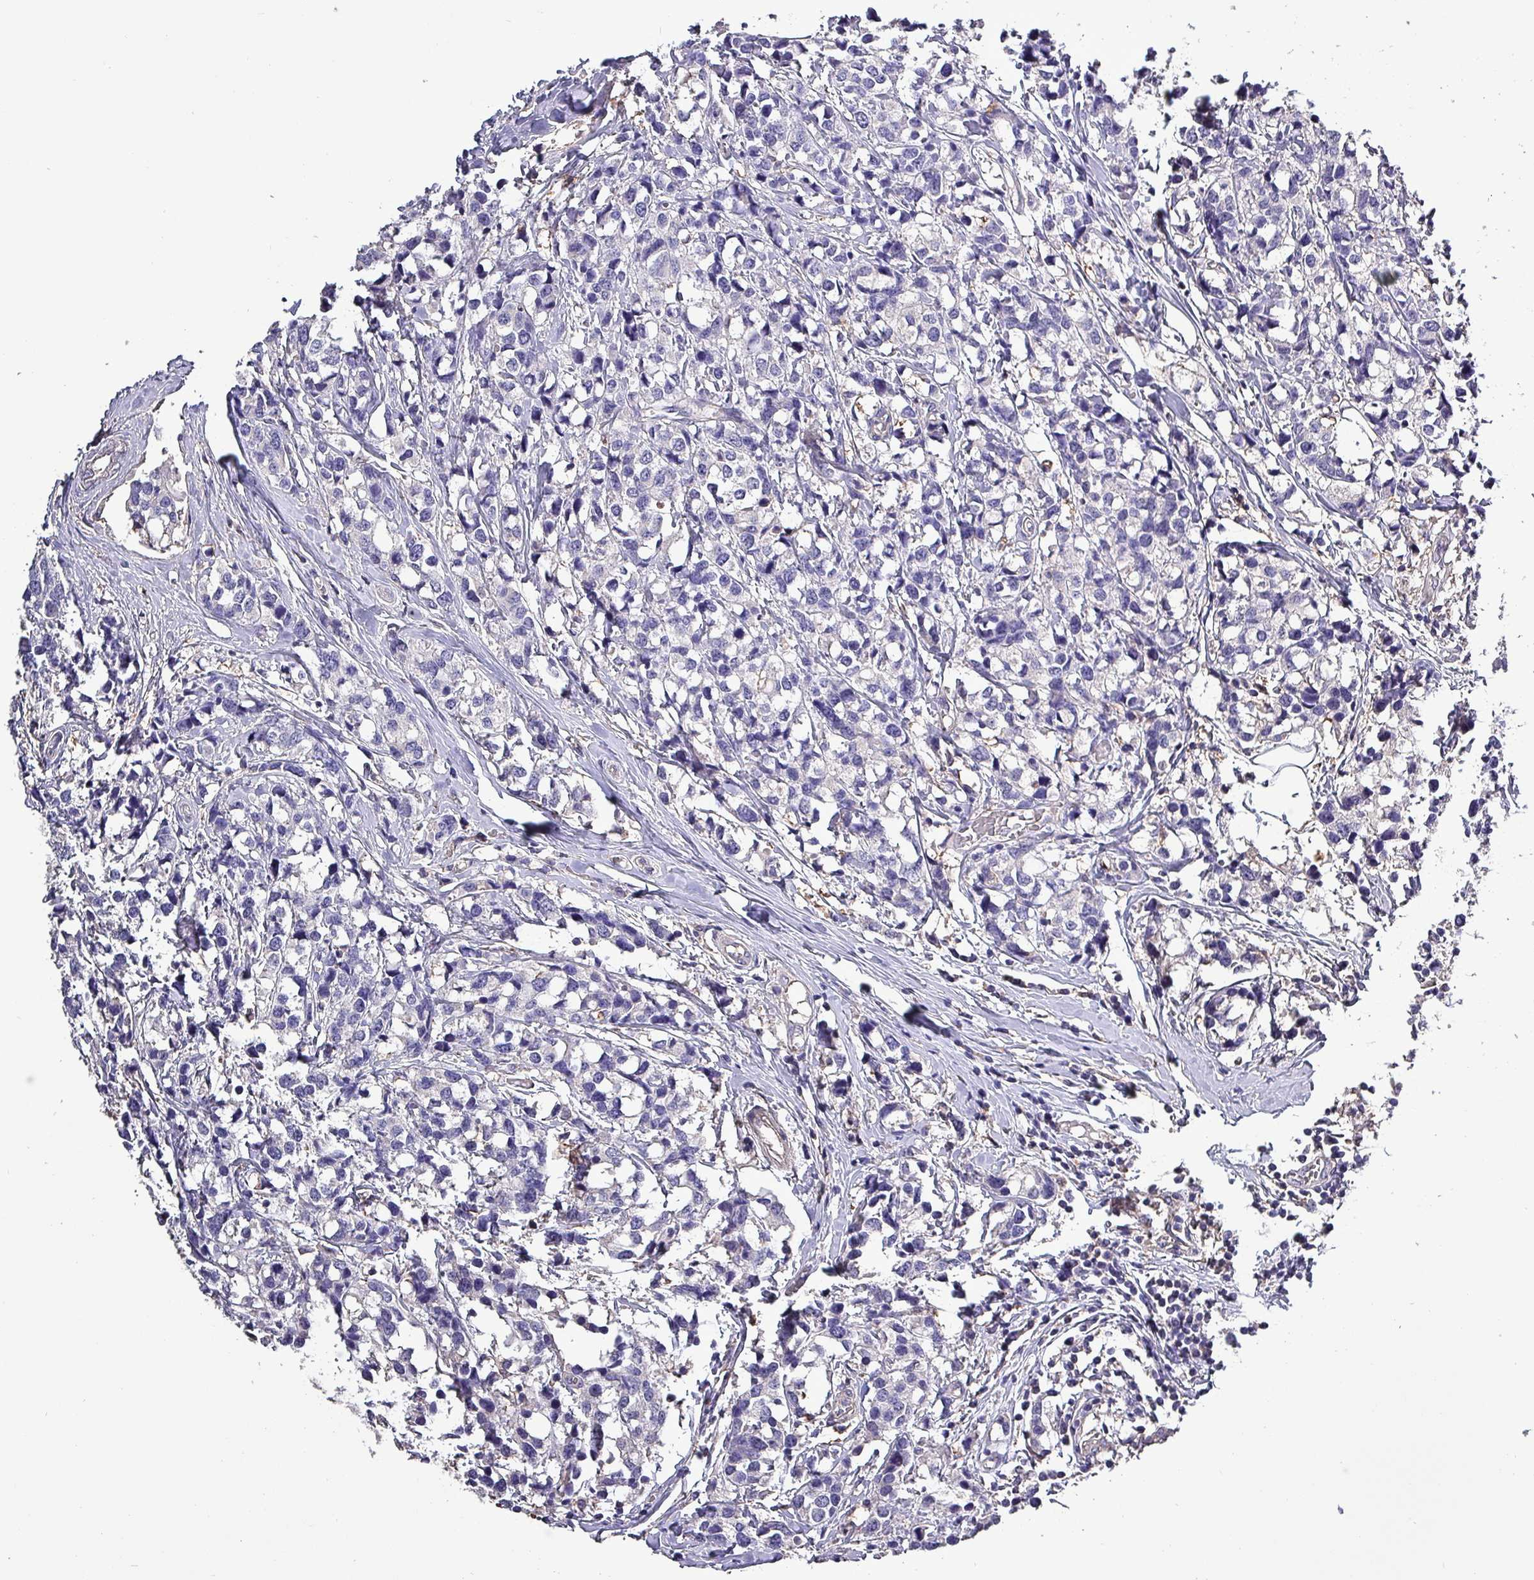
{"staining": {"intensity": "negative", "quantity": "none", "location": "none"}, "tissue": "breast cancer", "cell_type": "Tumor cells", "image_type": "cancer", "snomed": [{"axis": "morphology", "description": "Lobular carcinoma"}, {"axis": "topography", "description": "Breast"}], "caption": "Immunohistochemistry (IHC) histopathology image of neoplastic tissue: human breast cancer (lobular carcinoma) stained with DAB (3,3'-diaminobenzidine) reveals no significant protein positivity in tumor cells.", "gene": "HTRA4", "patient": {"sex": "female", "age": 59}}